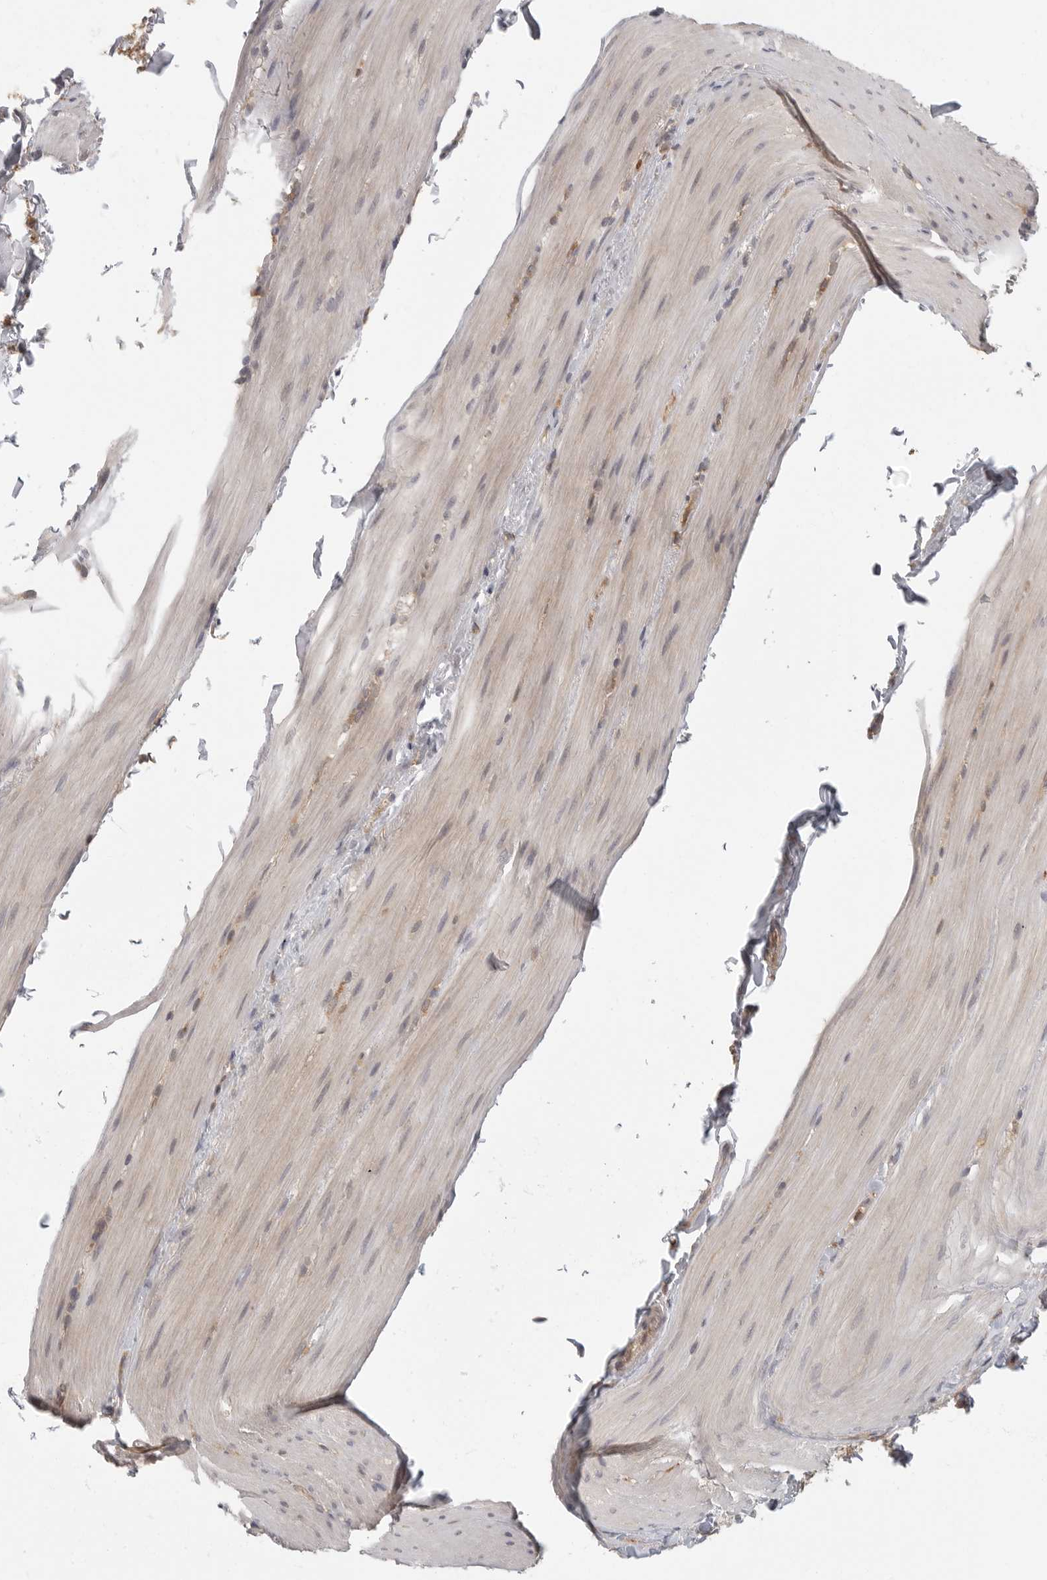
{"staining": {"intensity": "weak", "quantity": "<25%", "location": "cytoplasmic/membranous"}, "tissue": "smooth muscle", "cell_type": "Smooth muscle cells", "image_type": "normal", "snomed": [{"axis": "morphology", "description": "Normal tissue, NOS"}, {"axis": "topography", "description": "Smooth muscle"}, {"axis": "topography", "description": "Small intestine"}], "caption": "IHC photomicrograph of normal human smooth muscle stained for a protein (brown), which reveals no positivity in smooth muscle cells. Nuclei are stained in blue.", "gene": "DBNL", "patient": {"sex": "female", "age": 84}}